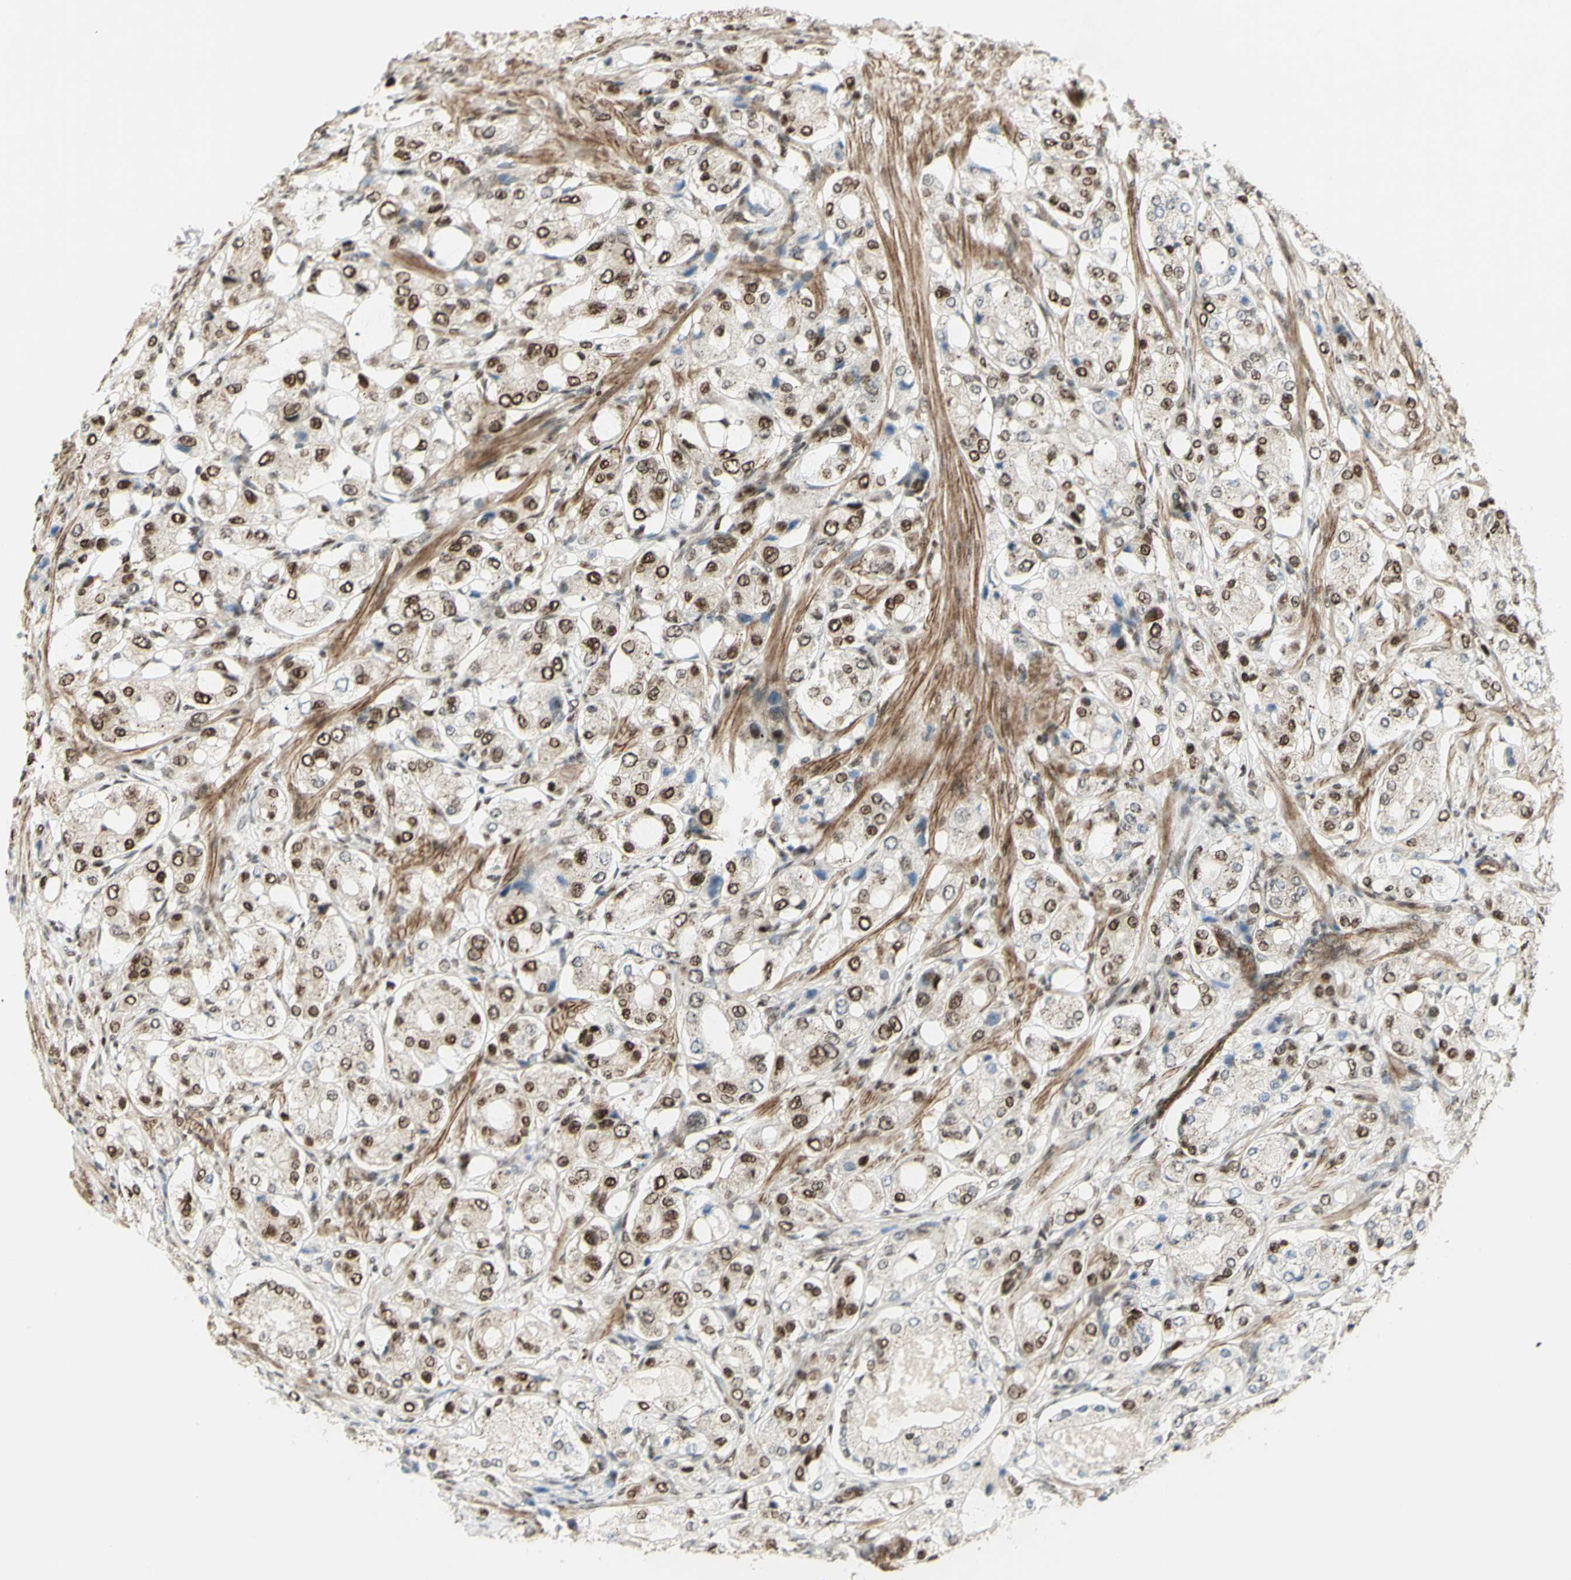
{"staining": {"intensity": "moderate", "quantity": "25%-75%", "location": "nuclear"}, "tissue": "prostate cancer", "cell_type": "Tumor cells", "image_type": "cancer", "snomed": [{"axis": "morphology", "description": "Adenocarcinoma, High grade"}, {"axis": "topography", "description": "Prostate"}], "caption": "Prostate cancer was stained to show a protein in brown. There is medium levels of moderate nuclear positivity in about 25%-75% of tumor cells.", "gene": "ZMYM6", "patient": {"sex": "male", "age": 65}}